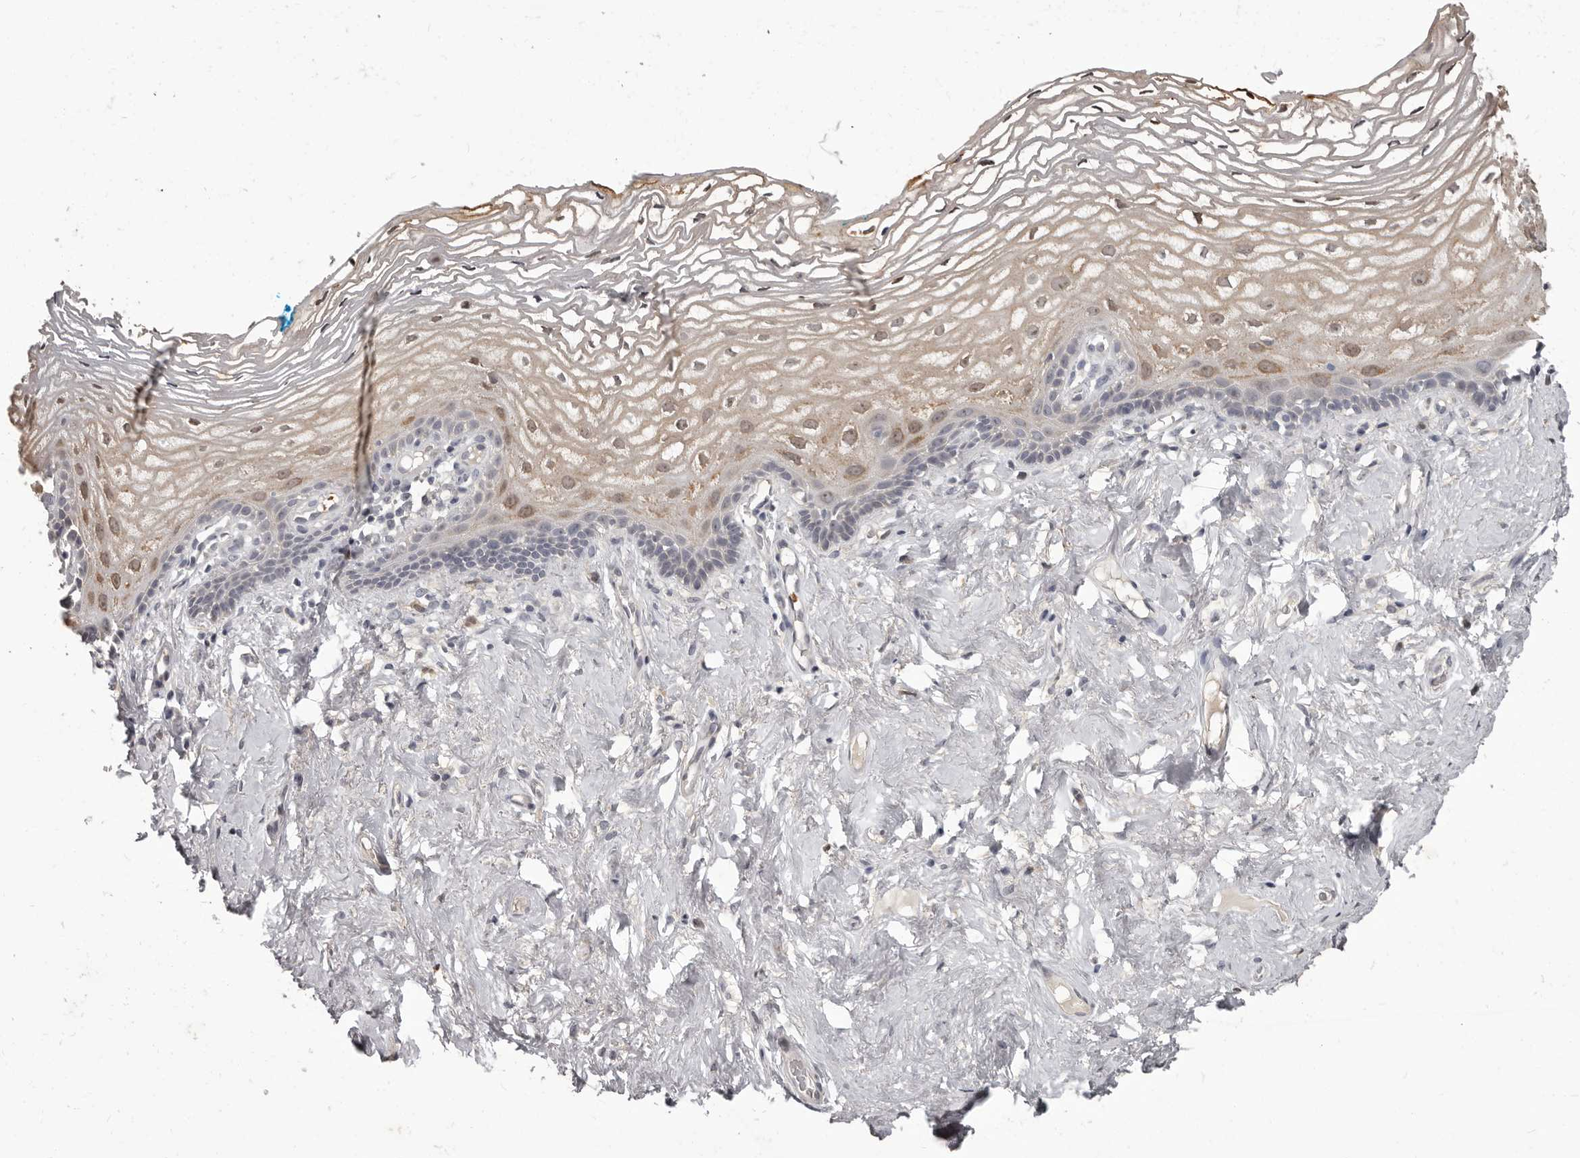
{"staining": {"intensity": "moderate", "quantity": "<25%", "location": "cytoplasmic/membranous"}, "tissue": "vagina", "cell_type": "Squamous epithelial cells", "image_type": "normal", "snomed": [{"axis": "morphology", "description": "Normal tissue, NOS"}, {"axis": "morphology", "description": "Adenocarcinoma, NOS"}, {"axis": "topography", "description": "Rectum"}, {"axis": "topography", "description": "Vagina"}], "caption": "A low amount of moderate cytoplasmic/membranous expression is identified in about <25% of squamous epithelial cells in normal vagina.", "gene": "GPR157", "patient": {"sex": "female", "age": 71}}